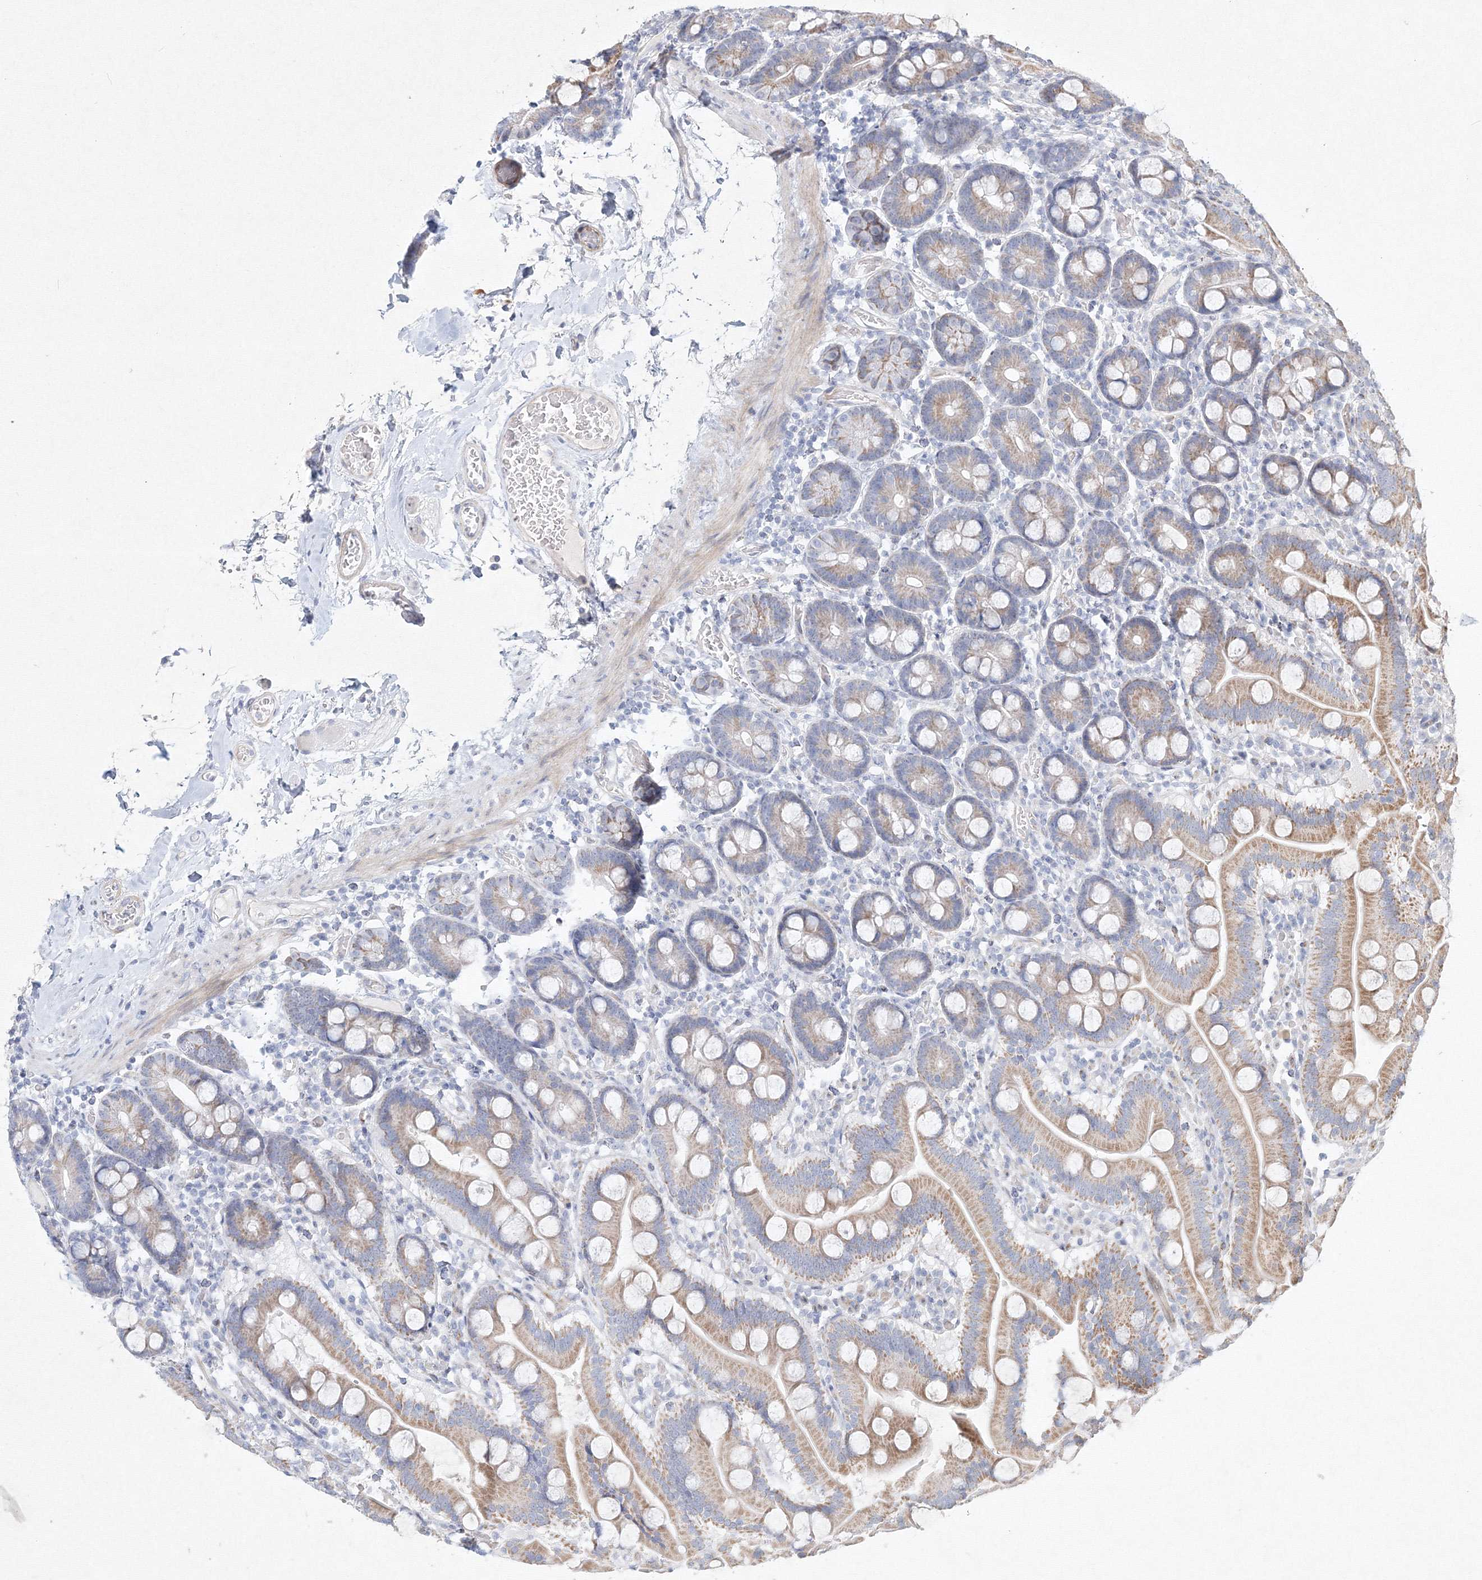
{"staining": {"intensity": "weak", "quantity": "25%-75%", "location": "cytoplasmic/membranous"}, "tissue": "duodenum", "cell_type": "Glandular cells", "image_type": "normal", "snomed": [{"axis": "morphology", "description": "Normal tissue, NOS"}, {"axis": "topography", "description": "Duodenum"}], "caption": "The image reveals immunohistochemical staining of benign duodenum. There is weak cytoplasmic/membranous staining is identified in approximately 25%-75% of glandular cells.", "gene": "CXXC4", "patient": {"sex": "male", "age": 55}}